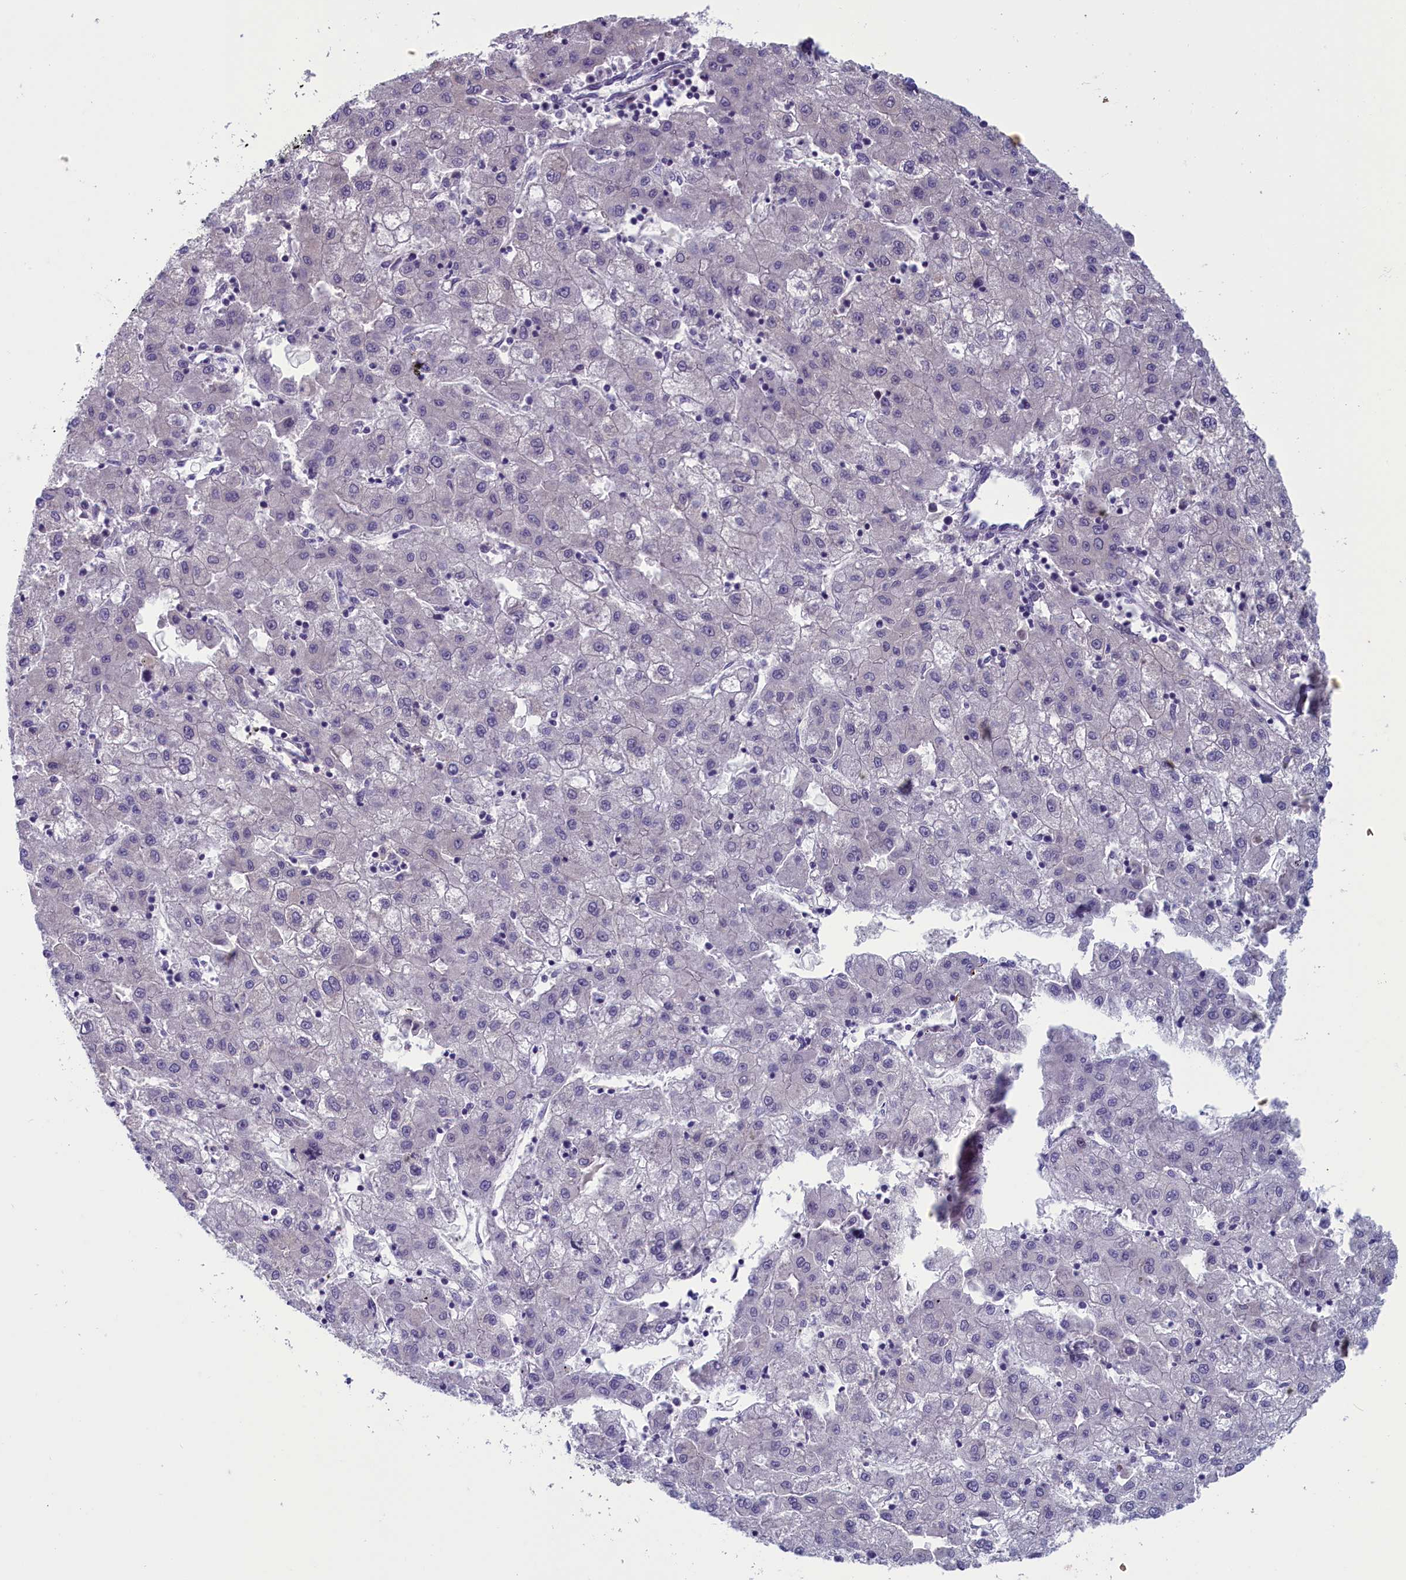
{"staining": {"intensity": "negative", "quantity": "none", "location": "none"}, "tissue": "liver cancer", "cell_type": "Tumor cells", "image_type": "cancer", "snomed": [{"axis": "morphology", "description": "Carcinoma, Hepatocellular, NOS"}, {"axis": "topography", "description": "Liver"}], "caption": "Image shows no protein expression in tumor cells of liver hepatocellular carcinoma tissue.", "gene": "ANKRD39", "patient": {"sex": "male", "age": 72}}